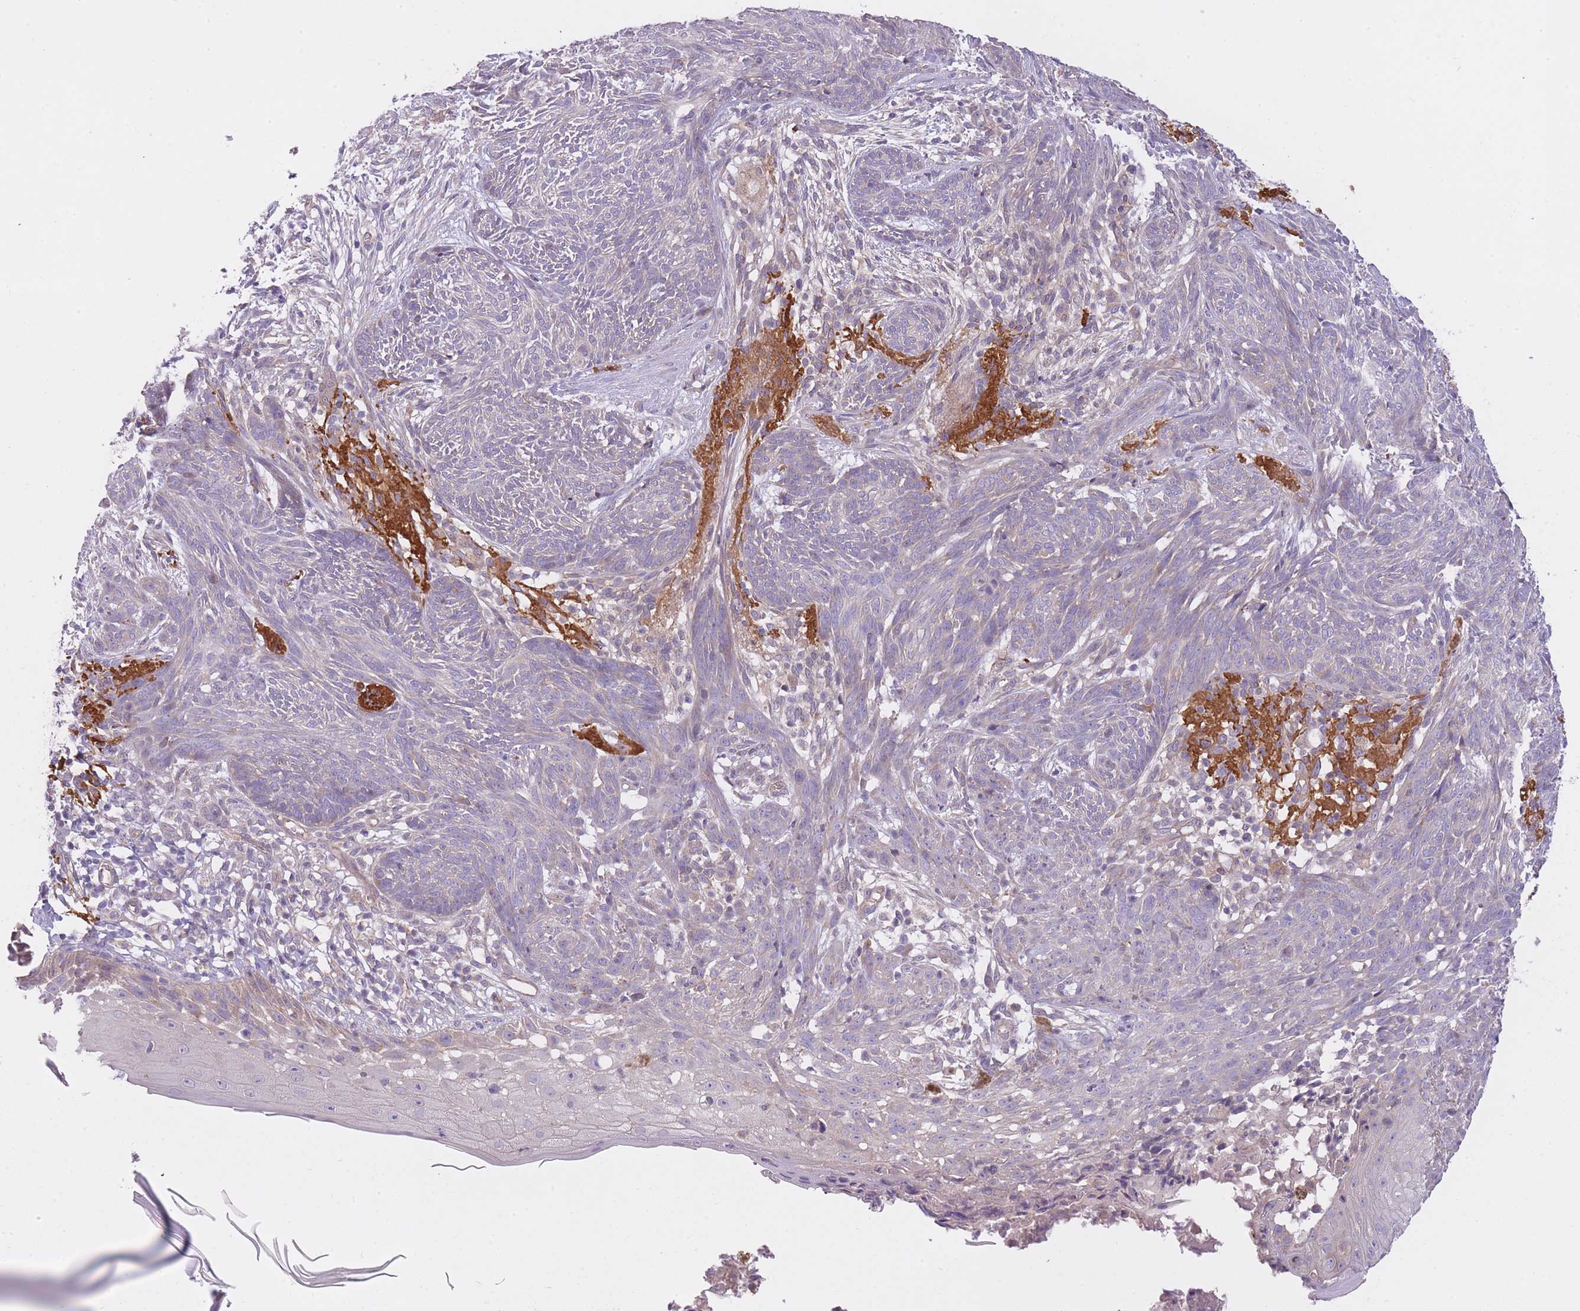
{"staining": {"intensity": "negative", "quantity": "none", "location": "none"}, "tissue": "skin cancer", "cell_type": "Tumor cells", "image_type": "cancer", "snomed": [{"axis": "morphology", "description": "Basal cell carcinoma"}, {"axis": "topography", "description": "Skin"}], "caption": "DAB immunohistochemical staining of human skin basal cell carcinoma exhibits no significant positivity in tumor cells.", "gene": "REV1", "patient": {"sex": "male", "age": 73}}